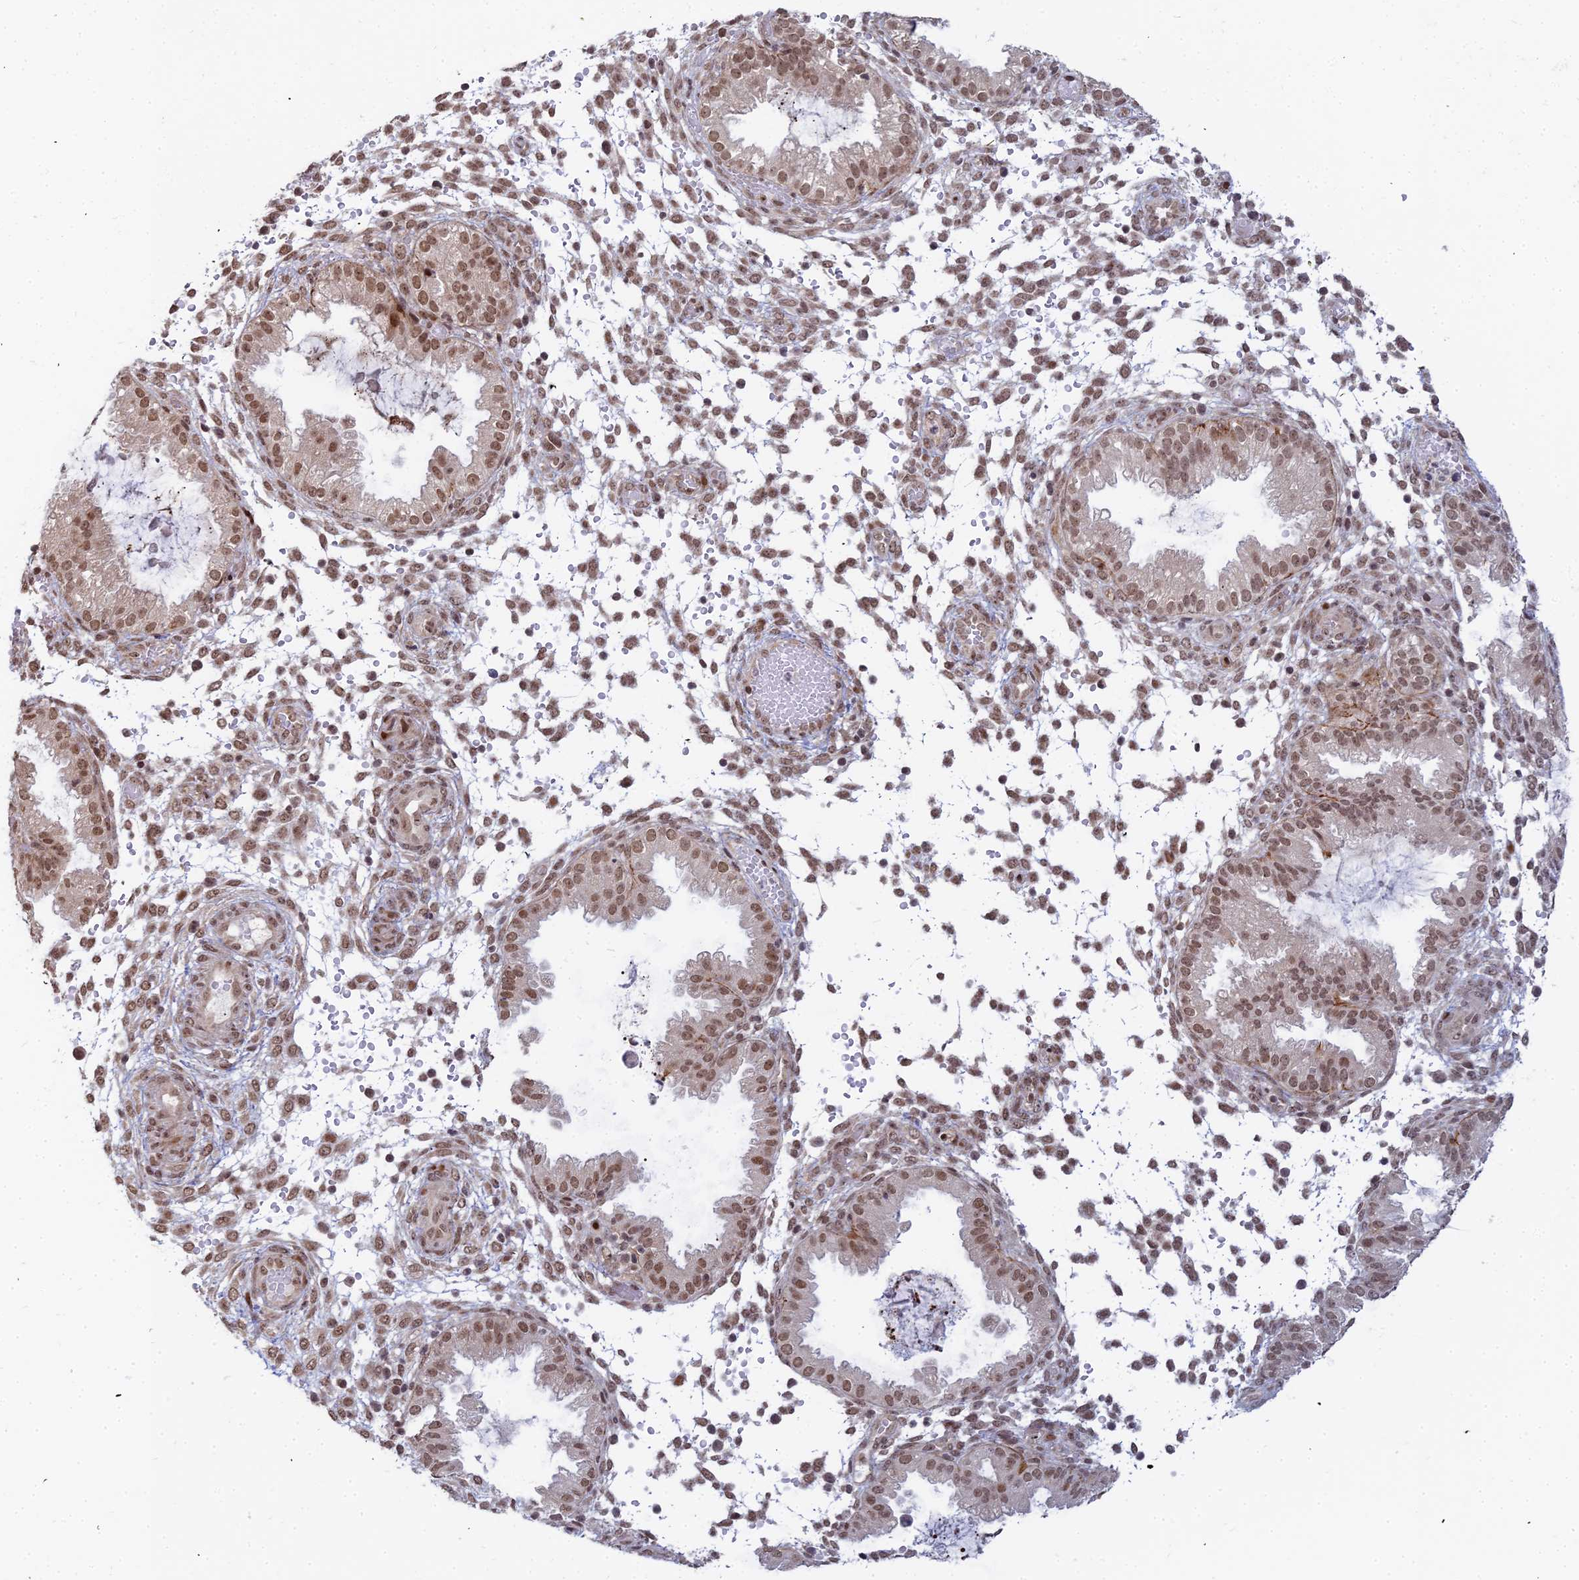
{"staining": {"intensity": "moderate", "quantity": ">75%", "location": "nuclear"}, "tissue": "endometrium", "cell_type": "Cells in endometrial stroma", "image_type": "normal", "snomed": [{"axis": "morphology", "description": "Normal tissue, NOS"}, {"axis": "topography", "description": "Endometrium"}], "caption": "Immunohistochemistry (DAB) staining of benign endometrium reveals moderate nuclear protein expression in about >75% of cells in endometrial stroma.", "gene": "ABCA2", "patient": {"sex": "female", "age": 33}}